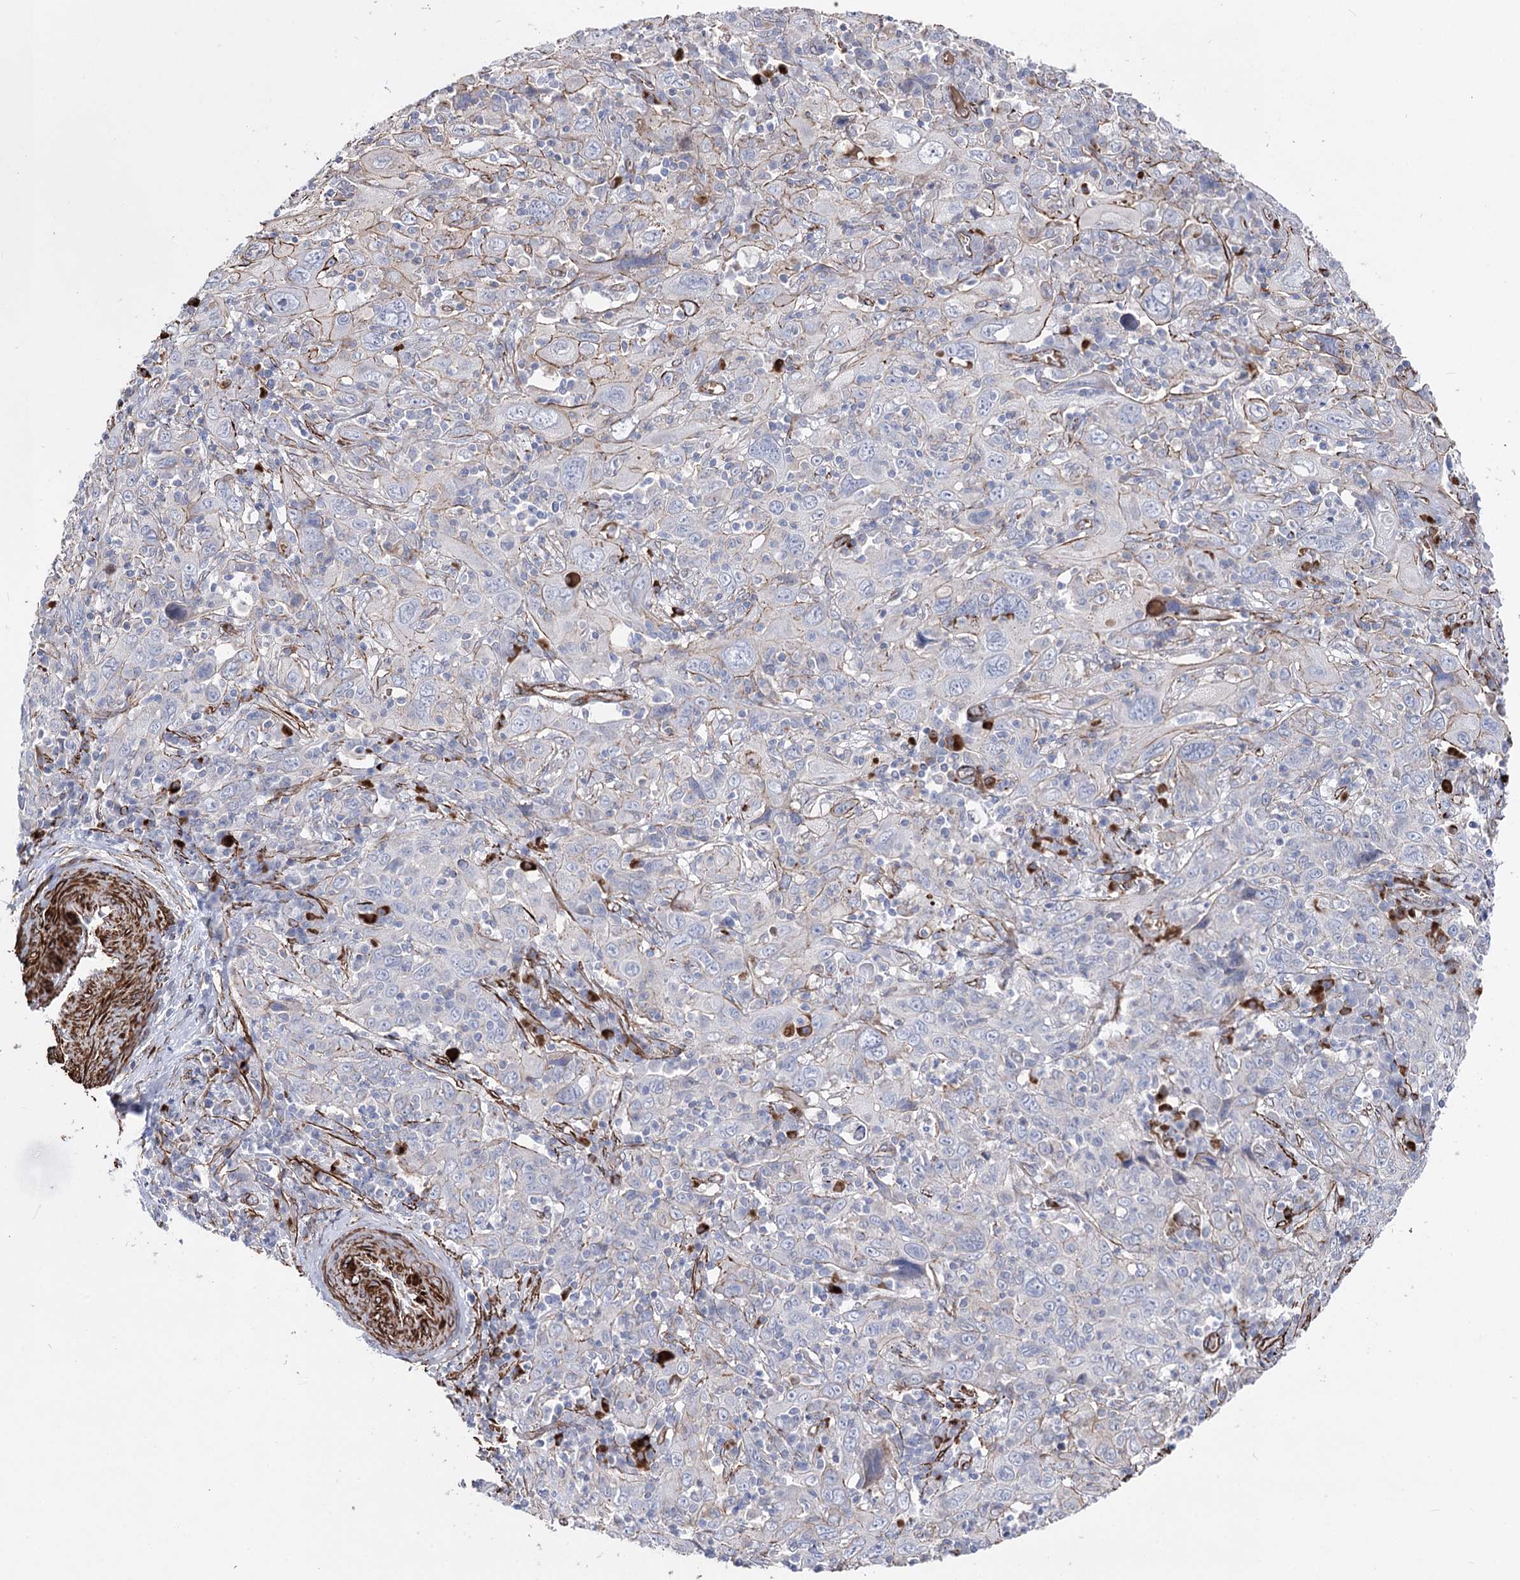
{"staining": {"intensity": "weak", "quantity": "<25%", "location": "cytoplasmic/membranous"}, "tissue": "cervical cancer", "cell_type": "Tumor cells", "image_type": "cancer", "snomed": [{"axis": "morphology", "description": "Squamous cell carcinoma, NOS"}, {"axis": "topography", "description": "Cervix"}], "caption": "Tumor cells are negative for protein expression in human squamous cell carcinoma (cervical).", "gene": "ARHGAP20", "patient": {"sex": "female", "age": 46}}